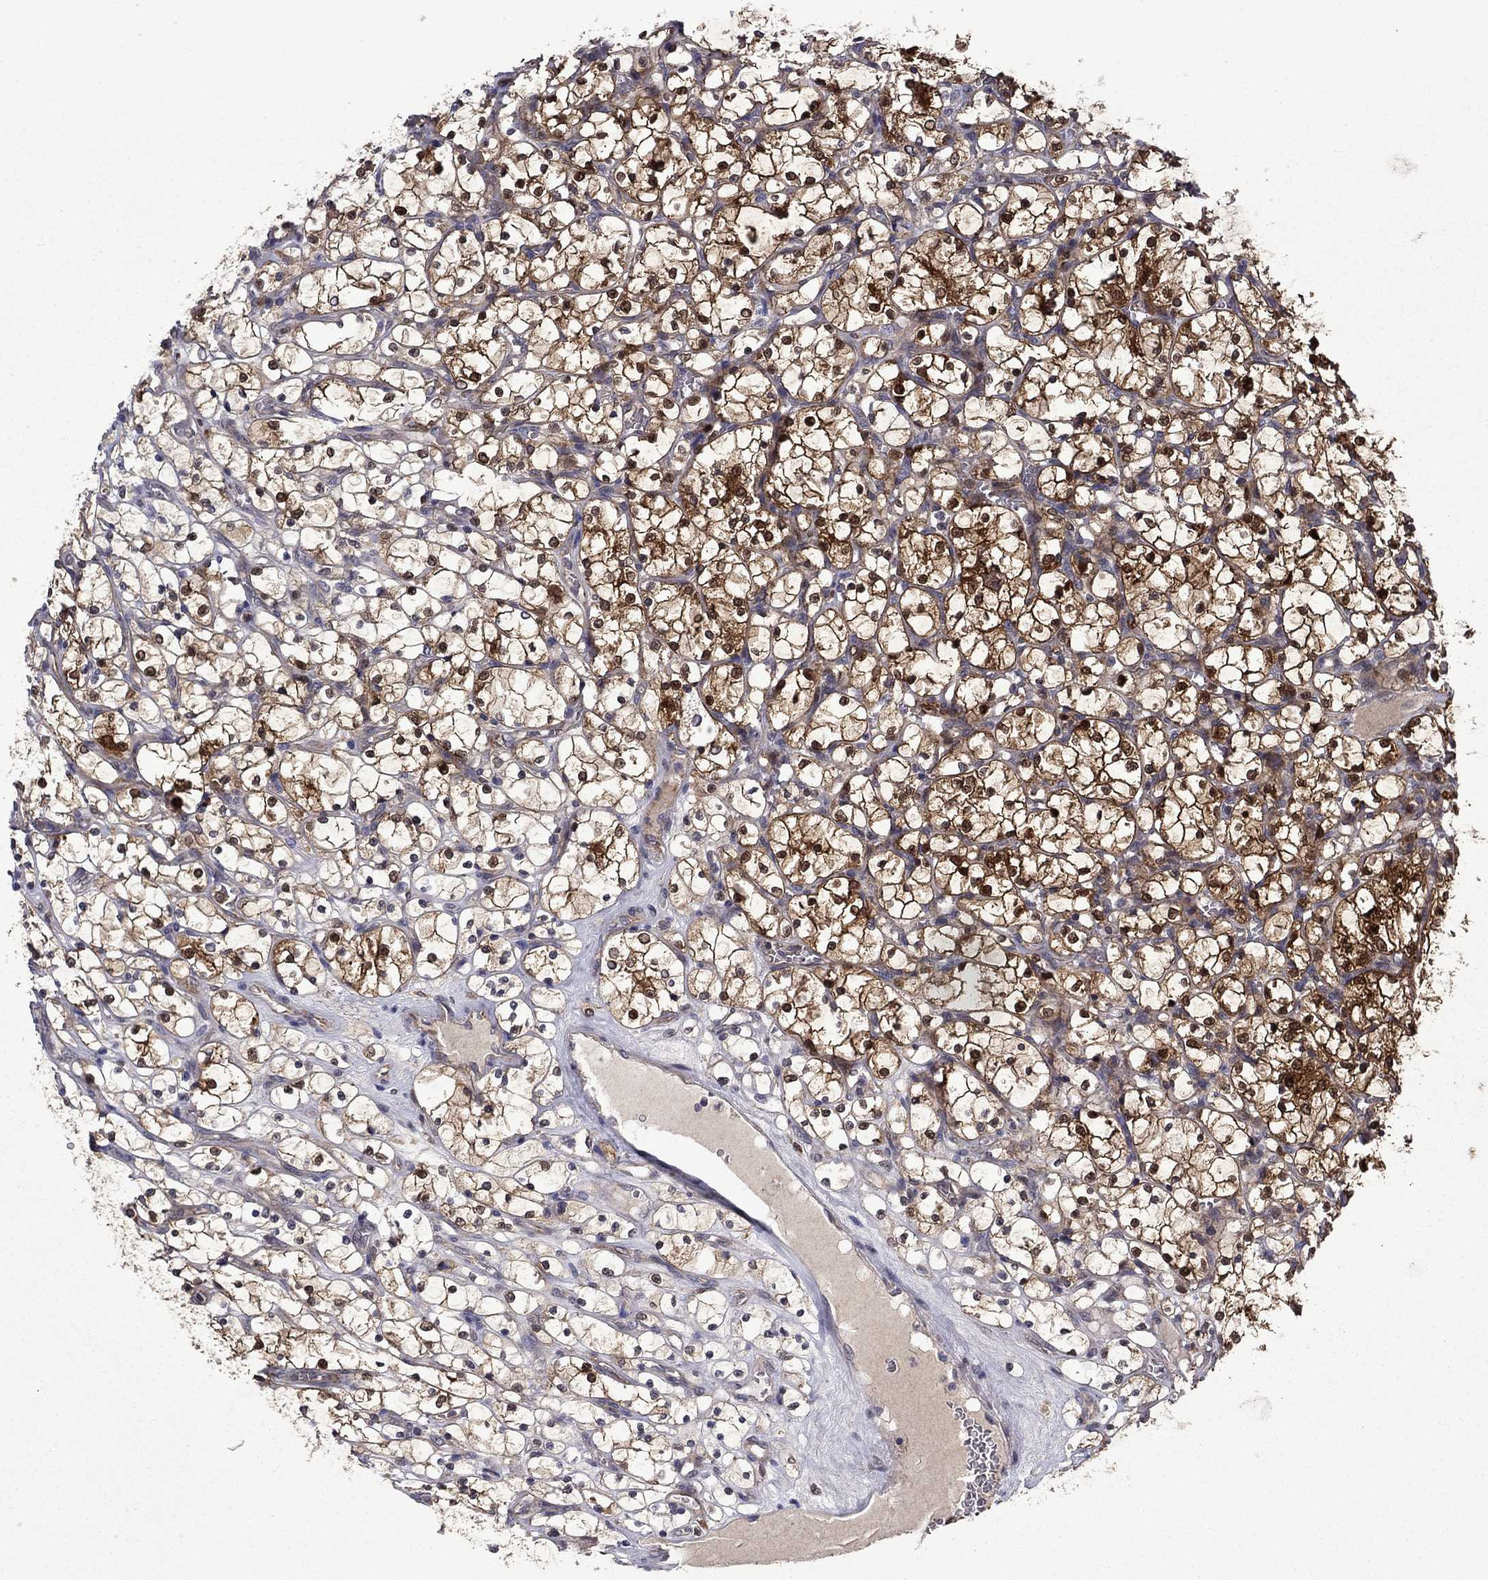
{"staining": {"intensity": "strong", "quantity": "25%-75%", "location": "cytoplasmic/membranous,nuclear"}, "tissue": "renal cancer", "cell_type": "Tumor cells", "image_type": "cancer", "snomed": [{"axis": "morphology", "description": "Adenocarcinoma, NOS"}, {"axis": "topography", "description": "Kidney"}], "caption": "This image displays adenocarcinoma (renal) stained with immunohistochemistry to label a protein in brown. The cytoplasmic/membranous and nuclear of tumor cells show strong positivity for the protein. Nuclei are counter-stained blue.", "gene": "TPMT", "patient": {"sex": "female", "age": 69}}